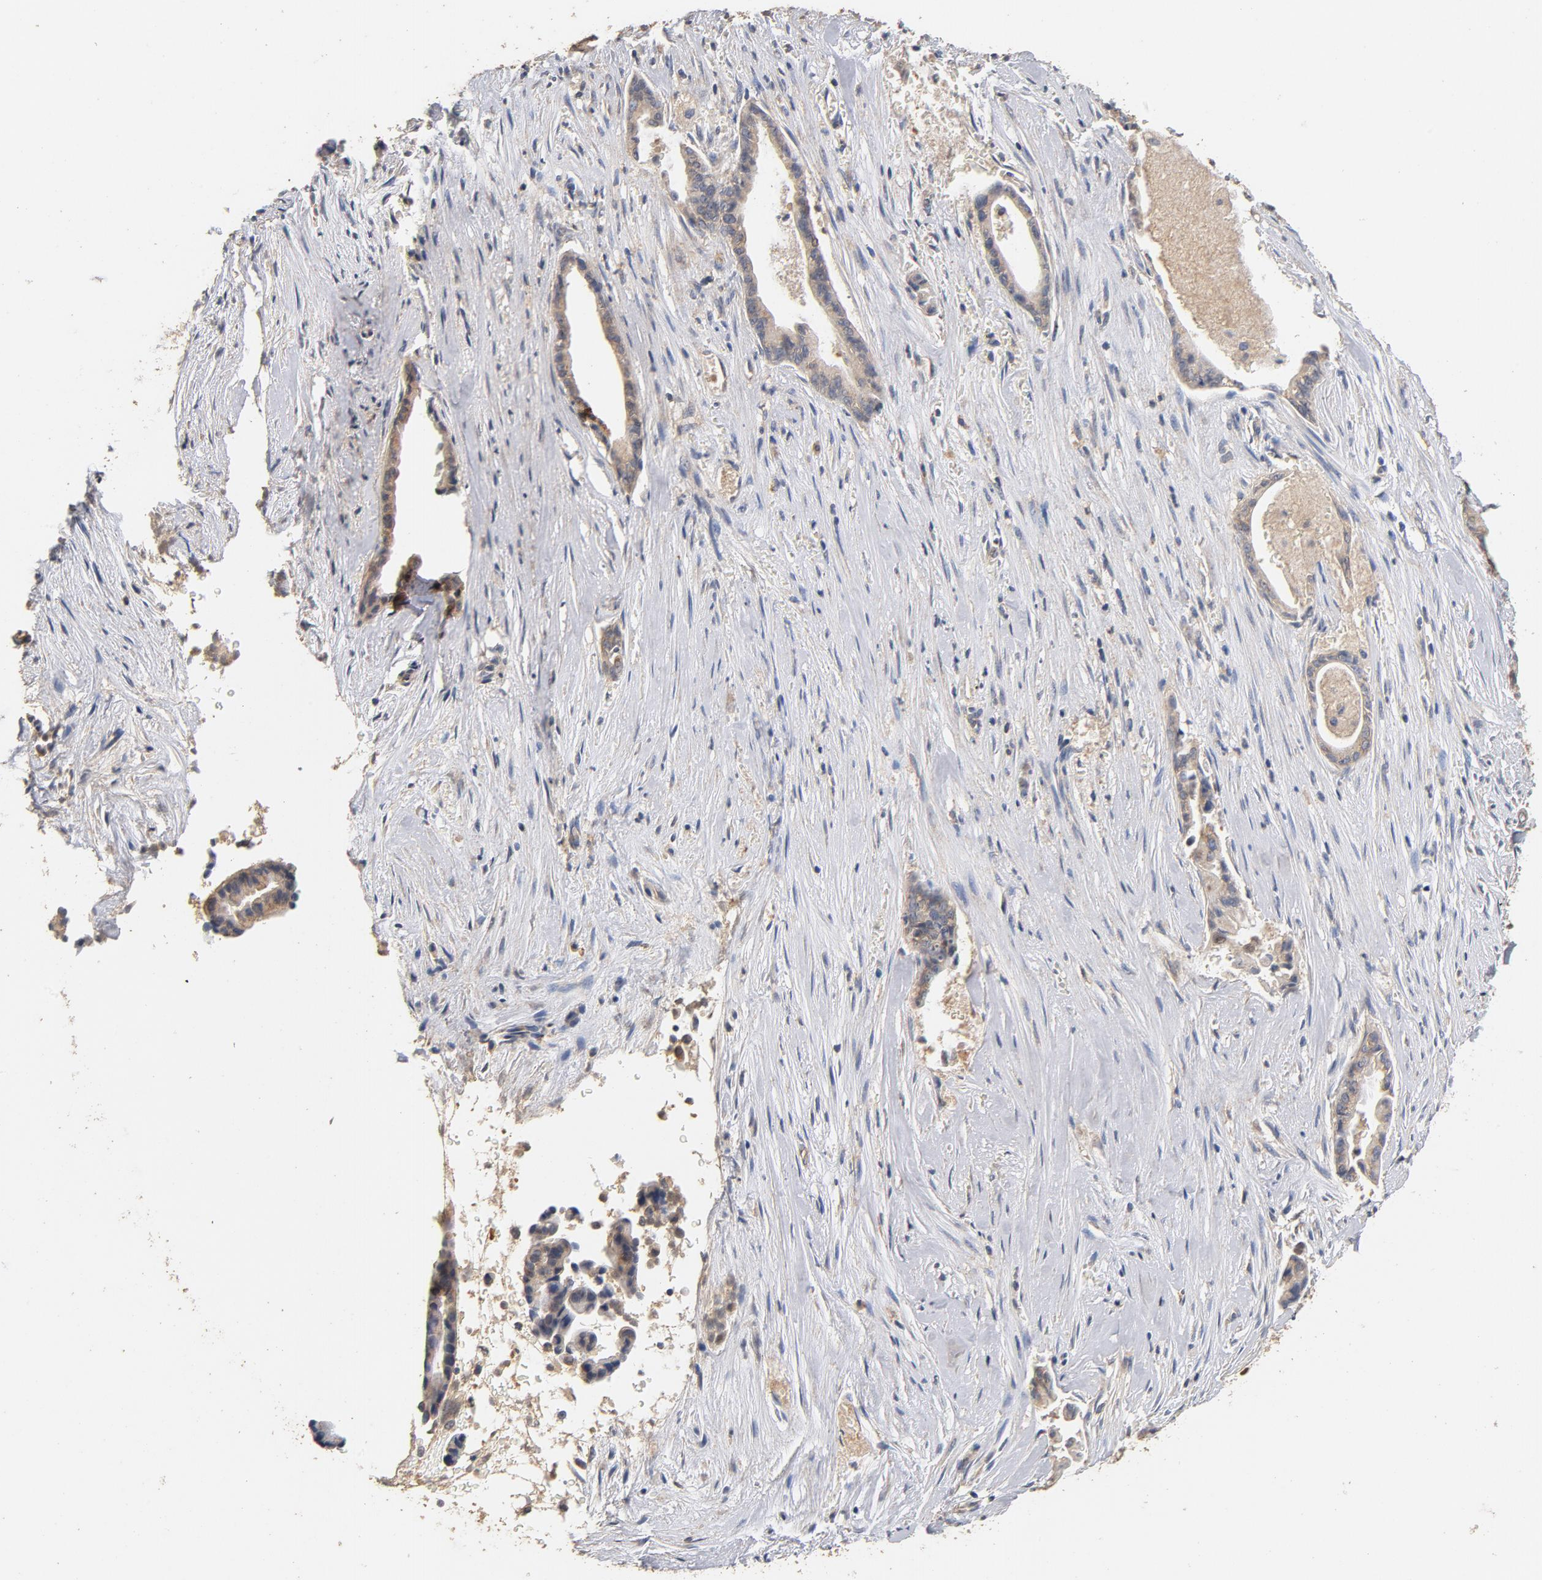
{"staining": {"intensity": "weak", "quantity": ">75%", "location": "cytoplasmic/membranous"}, "tissue": "liver cancer", "cell_type": "Tumor cells", "image_type": "cancer", "snomed": [{"axis": "morphology", "description": "Cholangiocarcinoma"}, {"axis": "topography", "description": "Liver"}], "caption": "DAB immunohistochemical staining of liver cholangiocarcinoma reveals weak cytoplasmic/membranous protein positivity in approximately >75% of tumor cells.", "gene": "DDX6", "patient": {"sex": "female", "age": 55}}